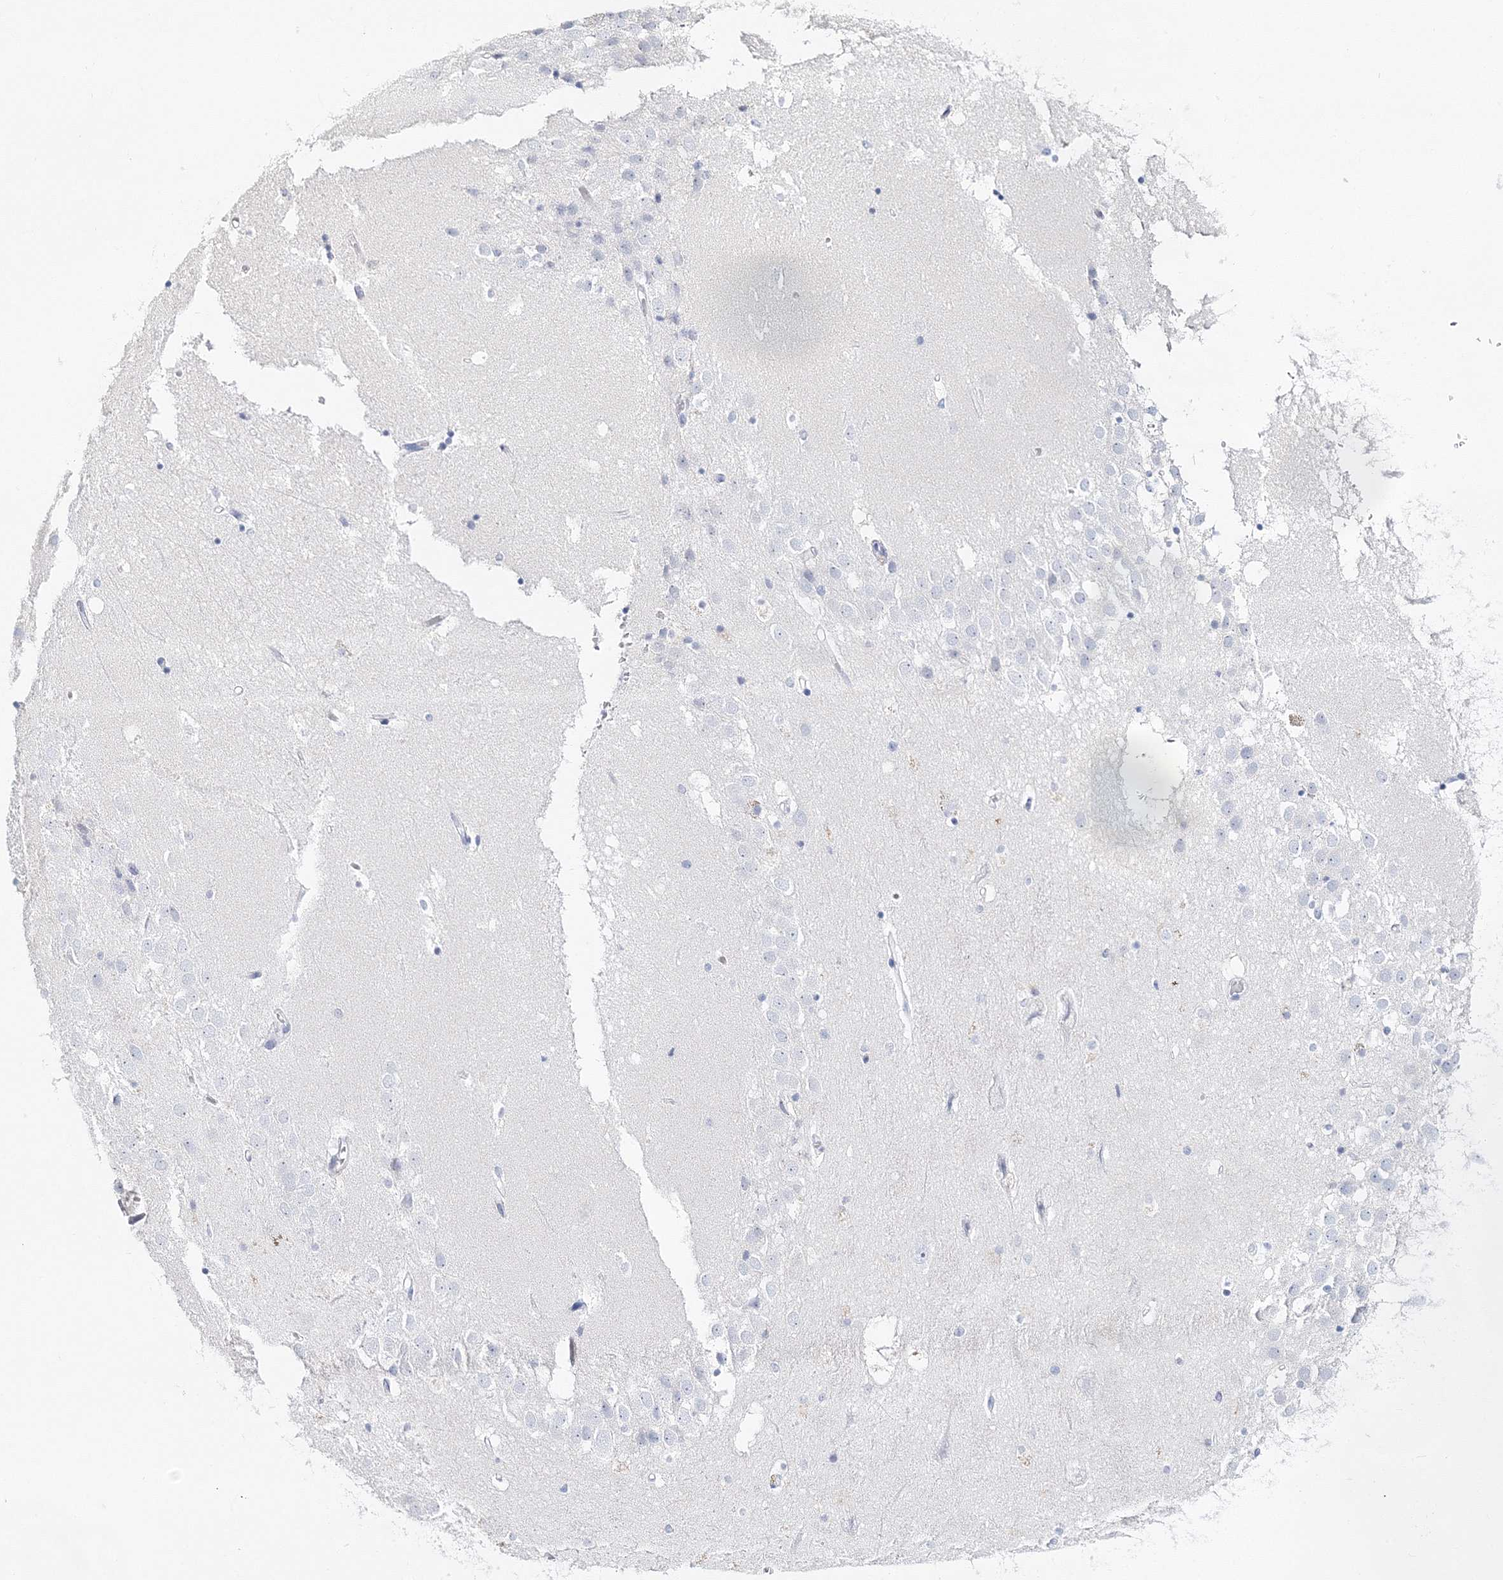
{"staining": {"intensity": "negative", "quantity": "none", "location": "none"}, "tissue": "hippocampus", "cell_type": "Glial cells", "image_type": "normal", "snomed": [{"axis": "morphology", "description": "Normal tissue, NOS"}, {"axis": "topography", "description": "Hippocampus"}], "caption": "Immunohistochemistry (IHC) of normal hippocampus demonstrates no positivity in glial cells. Nuclei are stained in blue.", "gene": "MYOZ2", "patient": {"sex": "female", "age": 52}}